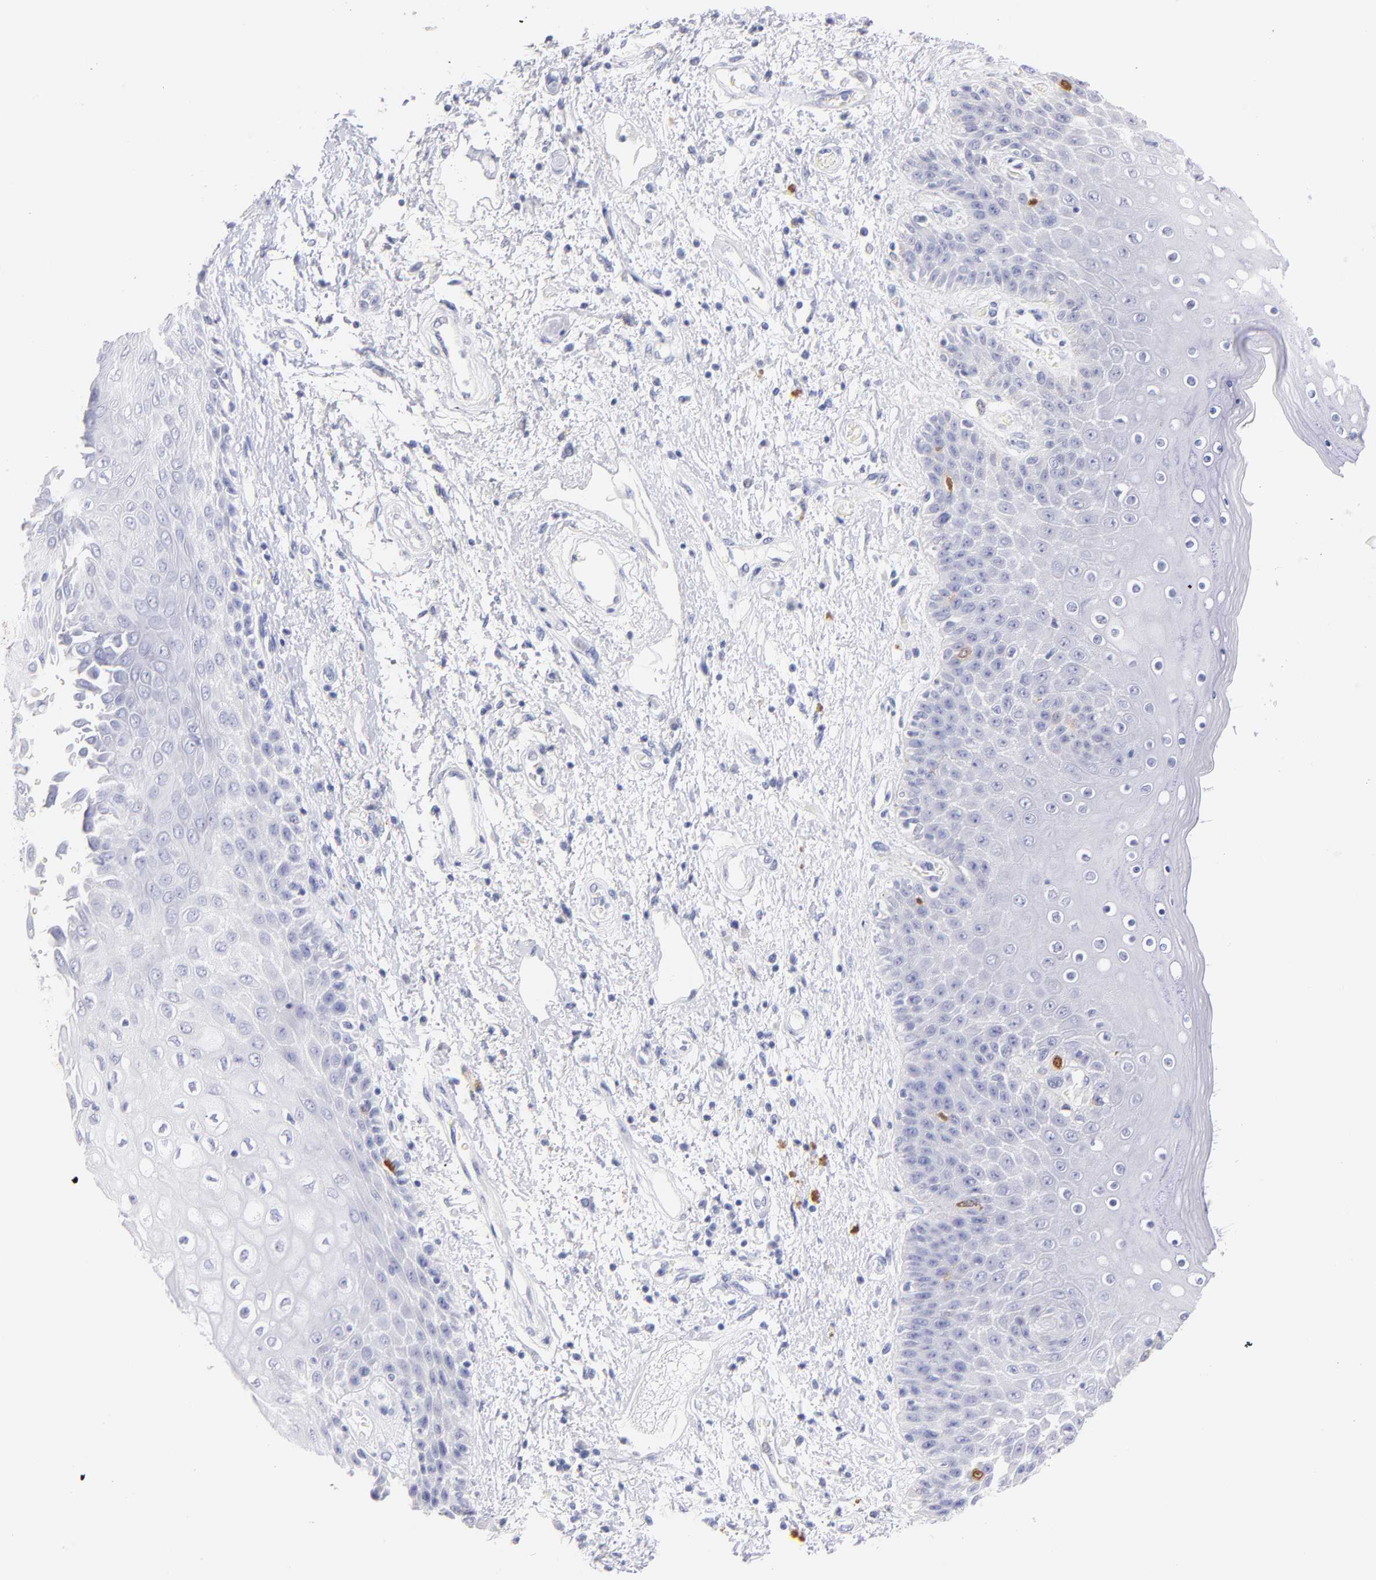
{"staining": {"intensity": "moderate", "quantity": "<25%", "location": "nuclear"}, "tissue": "skin", "cell_type": "Epidermal cells", "image_type": "normal", "snomed": [{"axis": "morphology", "description": "Normal tissue, NOS"}, {"axis": "topography", "description": "Anal"}], "caption": "A photomicrograph of human skin stained for a protein exhibits moderate nuclear brown staining in epidermal cells. Immunohistochemistry stains the protein in brown and the nuclei are stained blue.", "gene": "SCGN", "patient": {"sex": "female", "age": 46}}